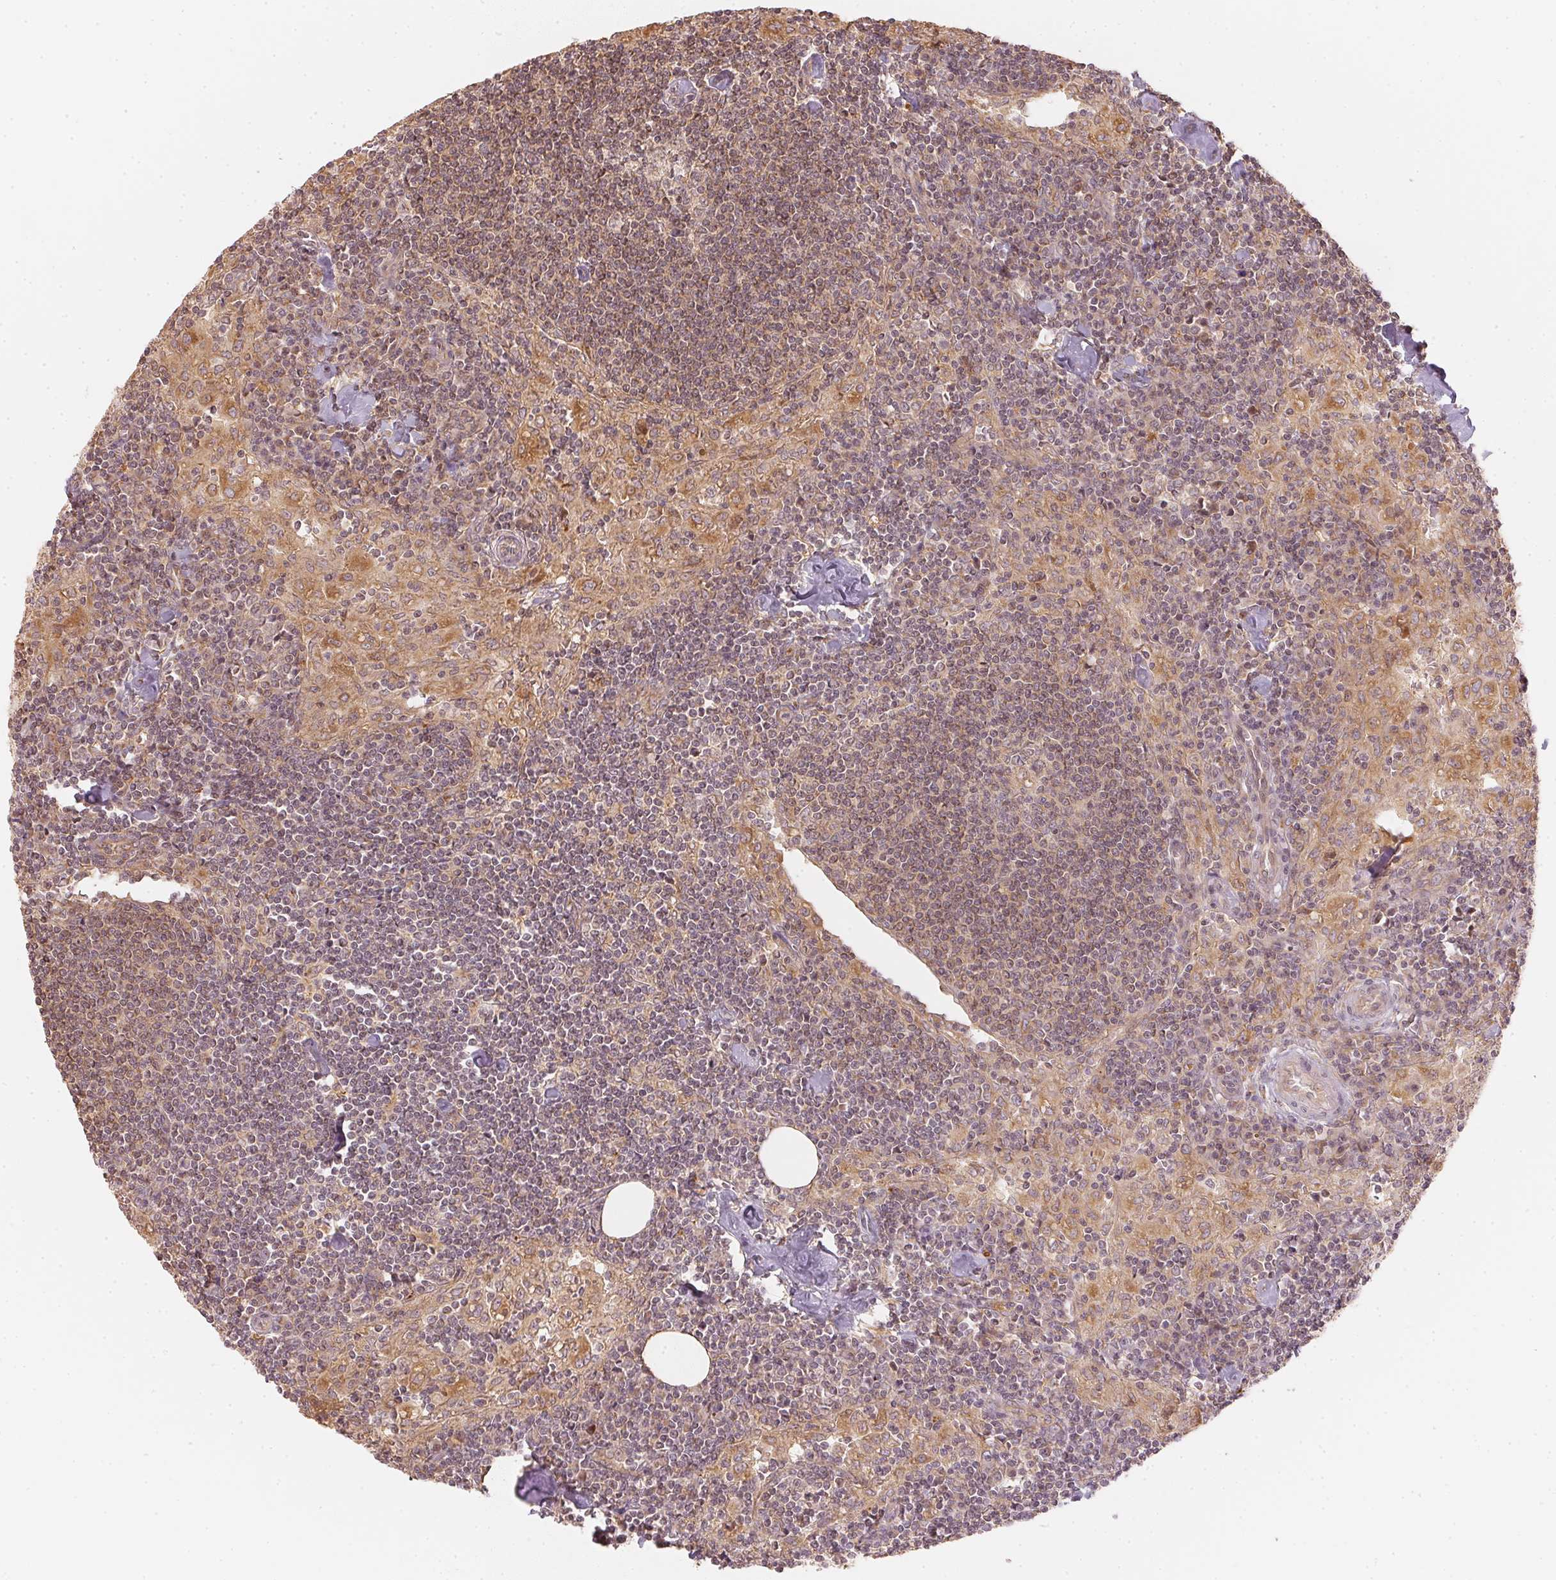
{"staining": {"intensity": "moderate", "quantity": ">75%", "location": "cytoplasmic/membranous"}, "tissue": "lymph node", "cell_type": "Germinal center cells", "image_type": "normal", "snomed": [{"axis": "morphology", "description": "Normal tissue, NOS"}, {"axis": "topography", "description": "Lymph node"}], "caption": "Lymph node stained for a protein (brown) shows moderate cytoplasmic/membranous positive staining in approximately >75% of germinal center cells.", "gene": "WDR54", "patient": {"sex": "male", "age": 55}}